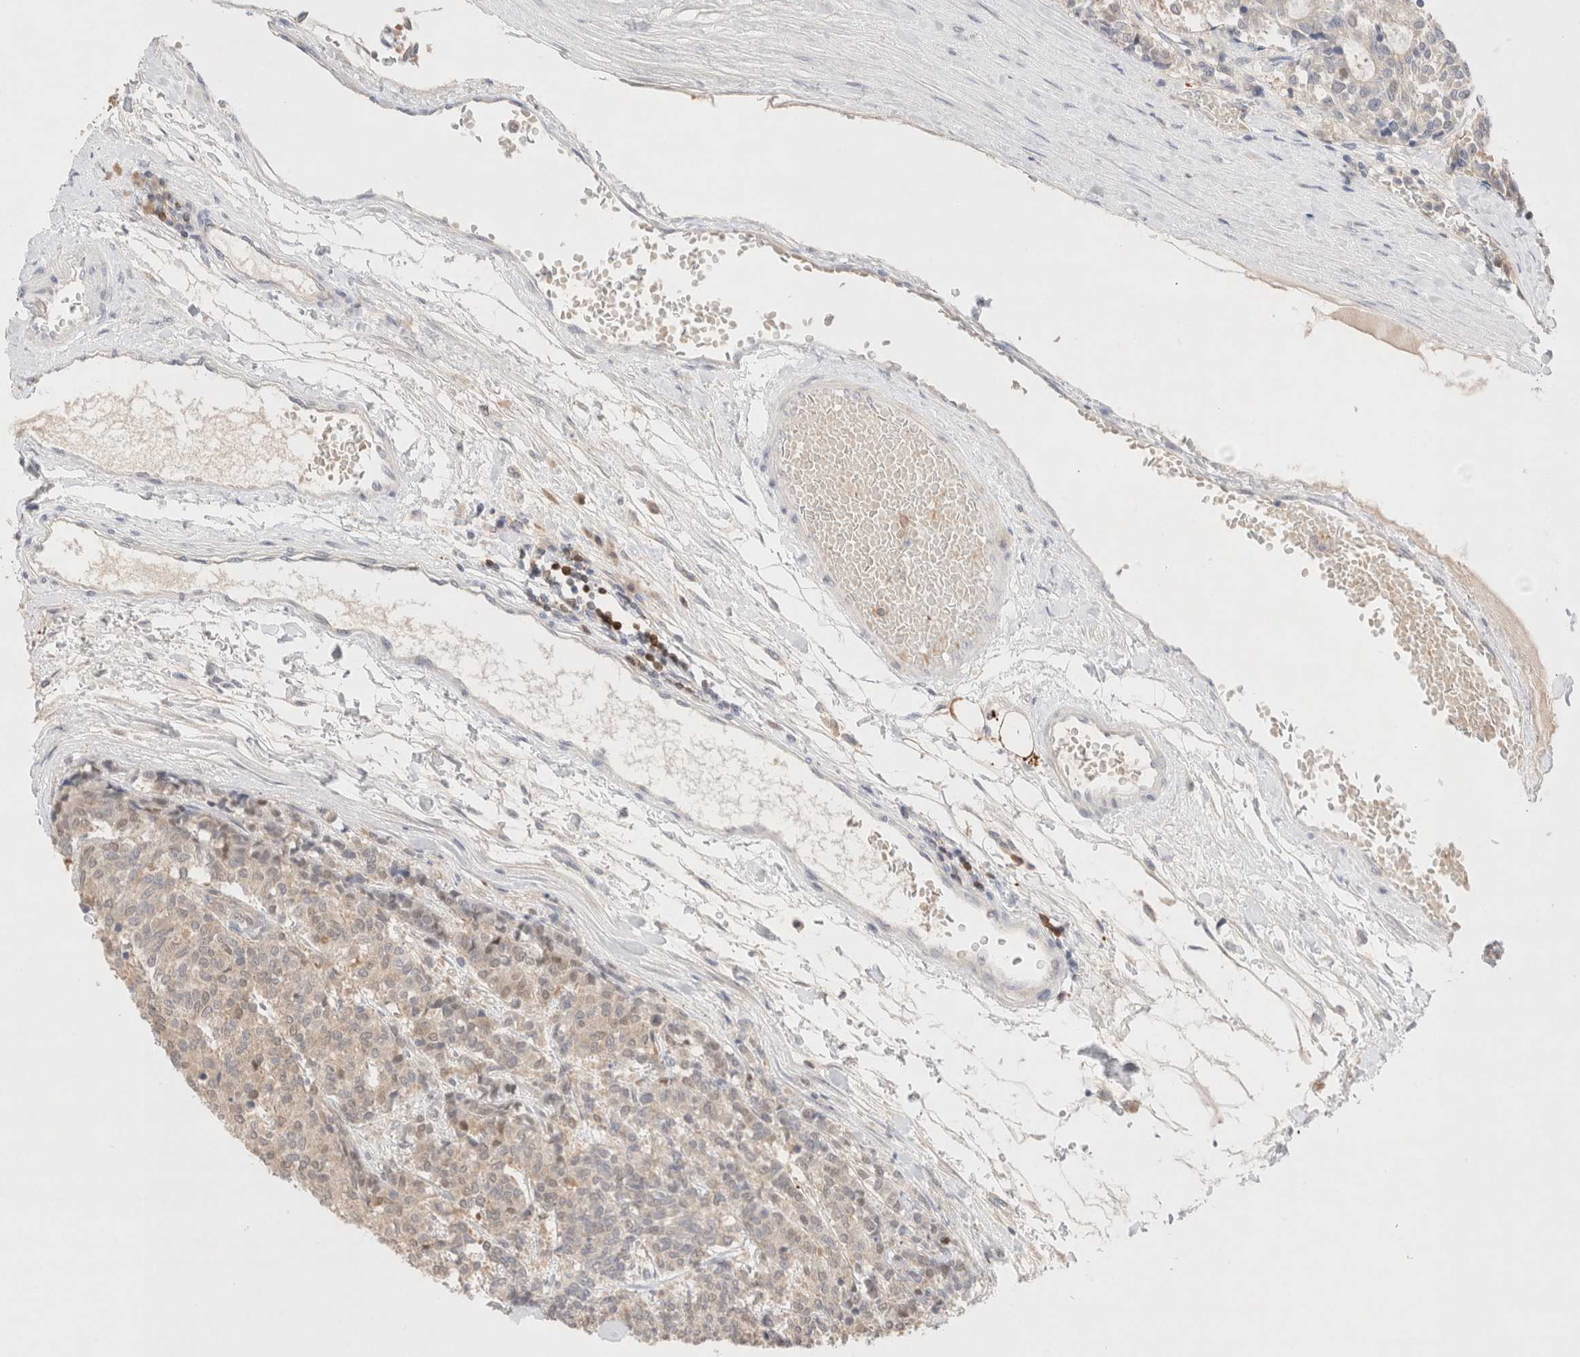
{"staining": {"intensity": "moderate", "quantity": "<25%", "location": "cytoplasmic/membranous"}, "tissue": "carcinoid", "cell_type": "Tumor cells", "image_type": "cancer", "snomed": [{"axis": "morphology", "description": "Carcinoid, malignant, NOS"}, {"axis": "topography", "description": "Pancreas"}], "caption": "There is low levels of moderate cytoplasmic/membranous staining in tumor cells of malignant carcinoid, as demonstrated by immunohistochemical staining (brown color).", "gene": "STARD10", "patient": {"sex": "female", "age": 54}}